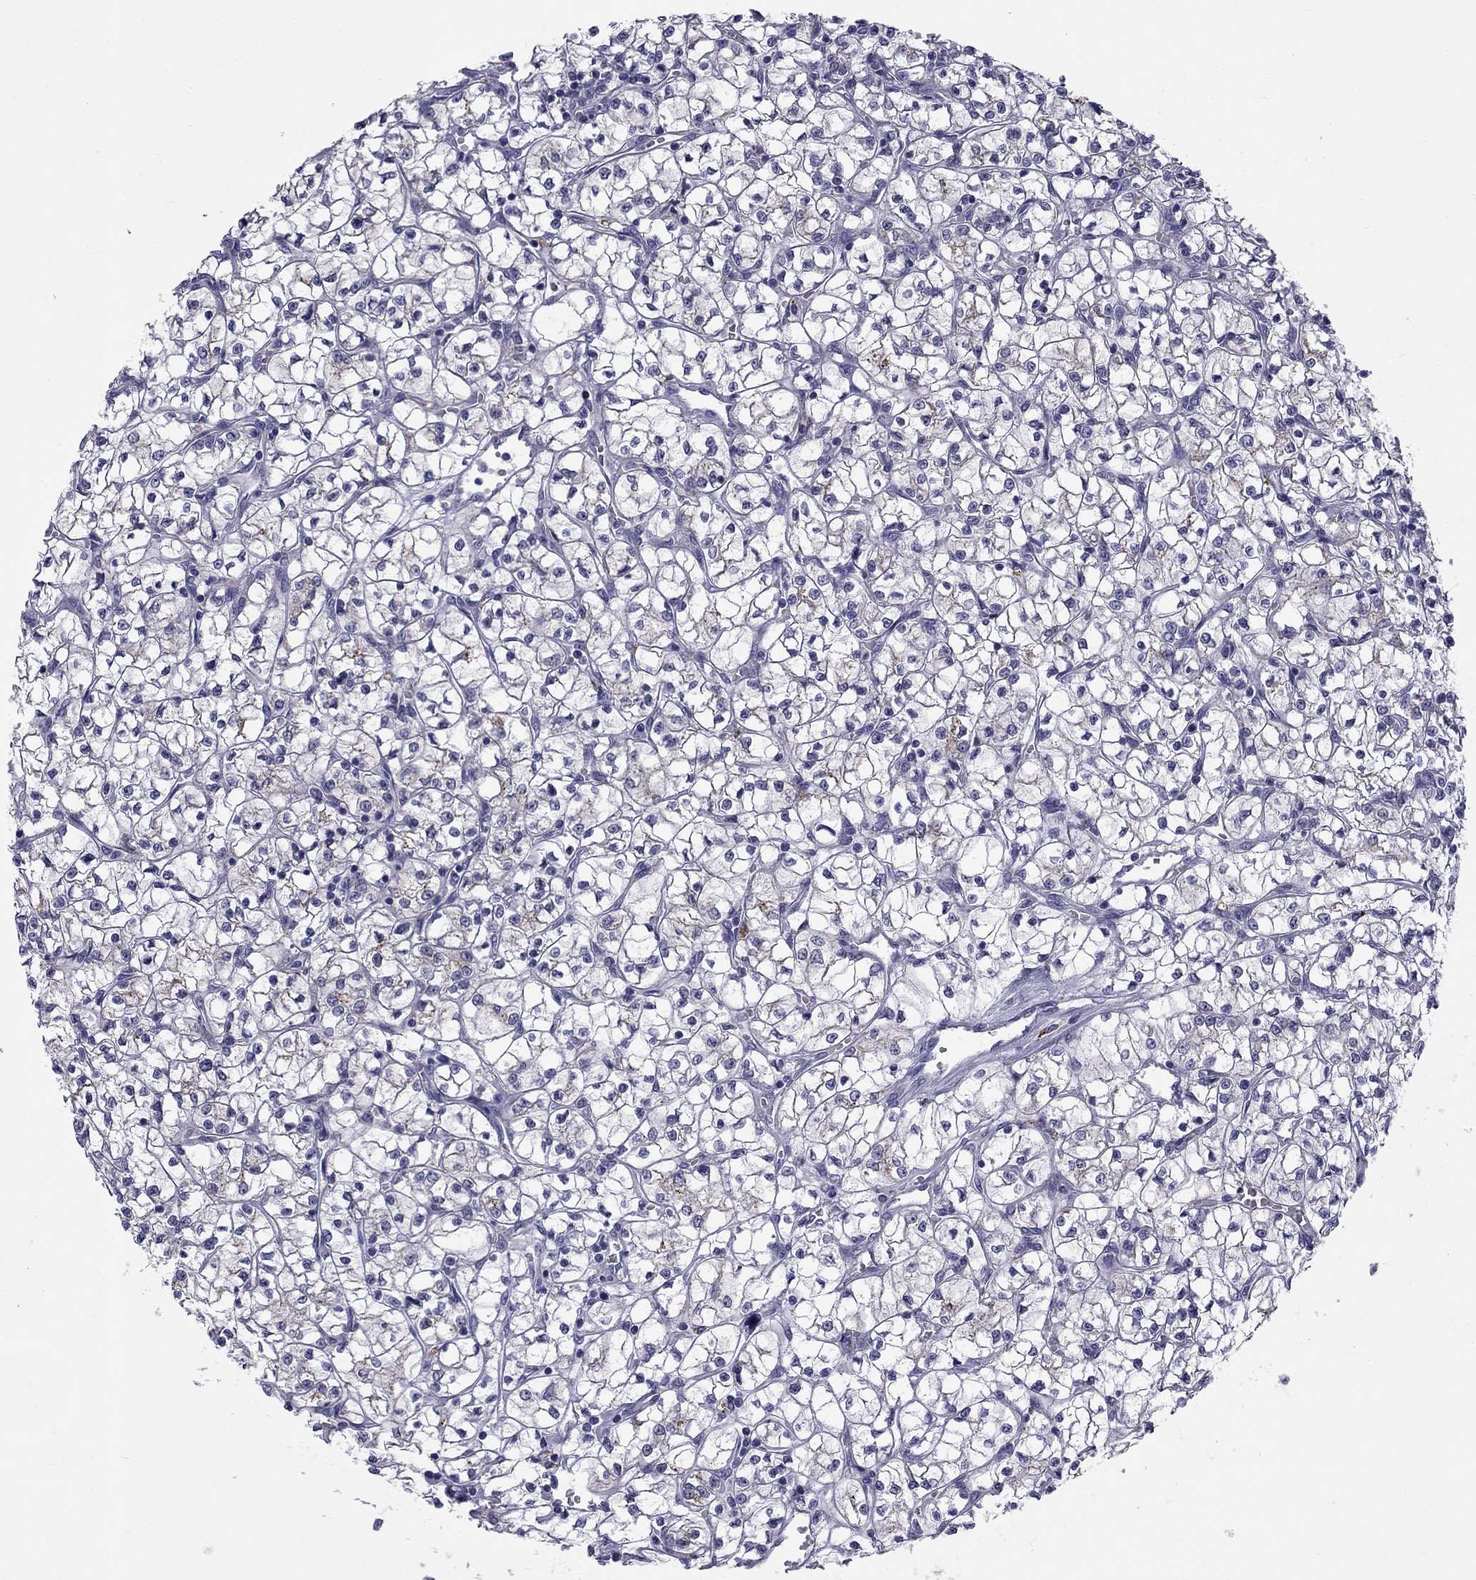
{"staining": {"intensity": "negative", "quantity": "none", "location": "none"}, "tissue": "renal cancer", "cell_type": "Tumor cells", "image_type": "cancer", "snomed": [{"axis": "morphology", "description": "Adenocarcinoma, NOS"}, {"axis": "topography", "description": "Kidney"}], "caption": "The image demonstrates no significant positivity in tumor cells of renal cancer.", "gene": "CLPSL2", "patient": {"sex": "female", "age": 64}}